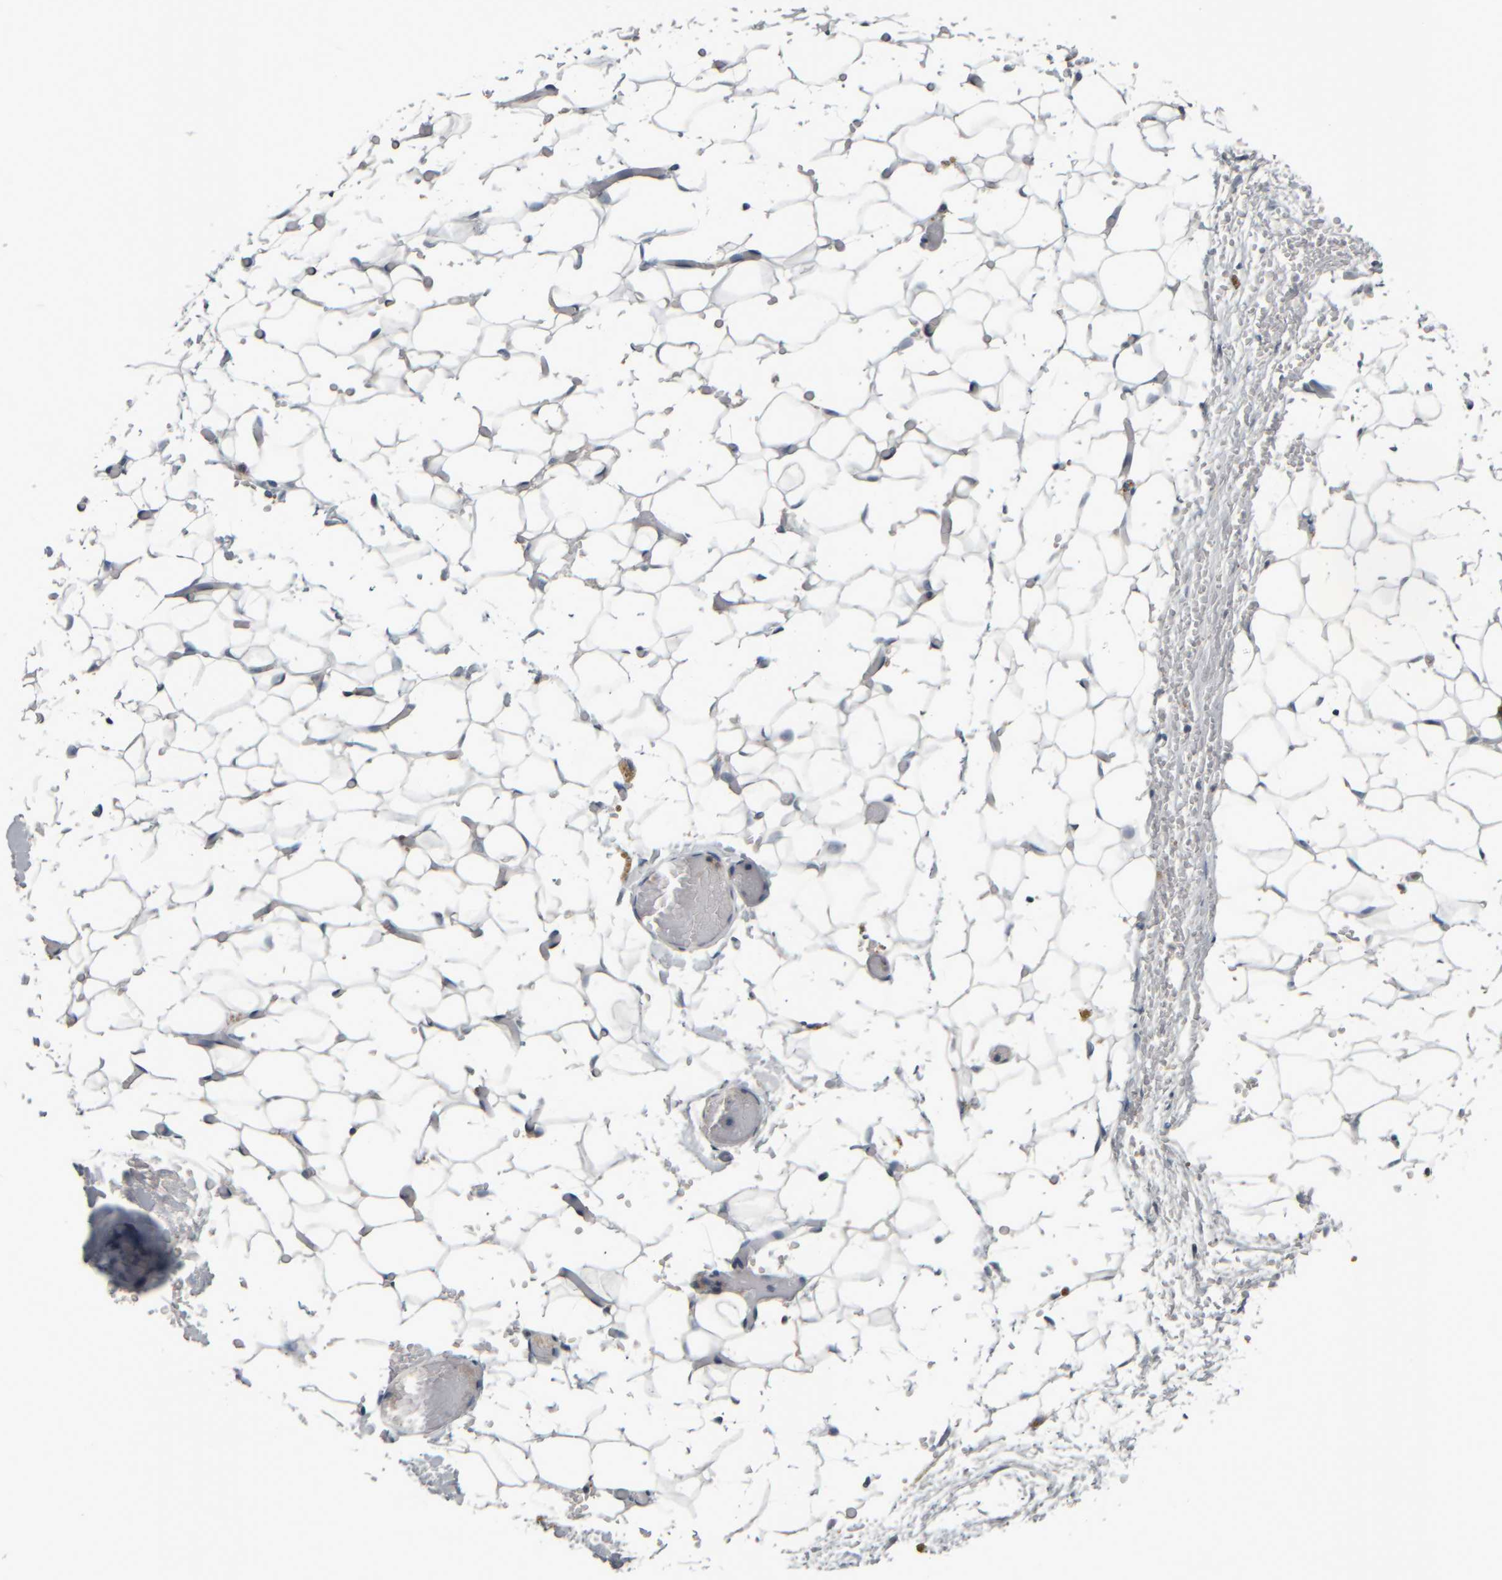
{"staining": {"intensity": "negative", "quantity": "none", "location": "none"}, "tissue": "adipose tissue", "cell_type": "Adipocytes", "image_type": "normal", "snomed": [{"axis": "morphology", "description": "Normal tissue, NOS"}, {"axis": "topography", "description": "Kidney"}, {"axis": "topography", "description": "Peripheral nerve tissue"}], "caption": "The immunohistochemistry (IHC) photomicrograph has no significant expression in adipocytes of adipose tissue.", "gene": "CAVIN4", "patient": {"sex": "male", "age": 7}}